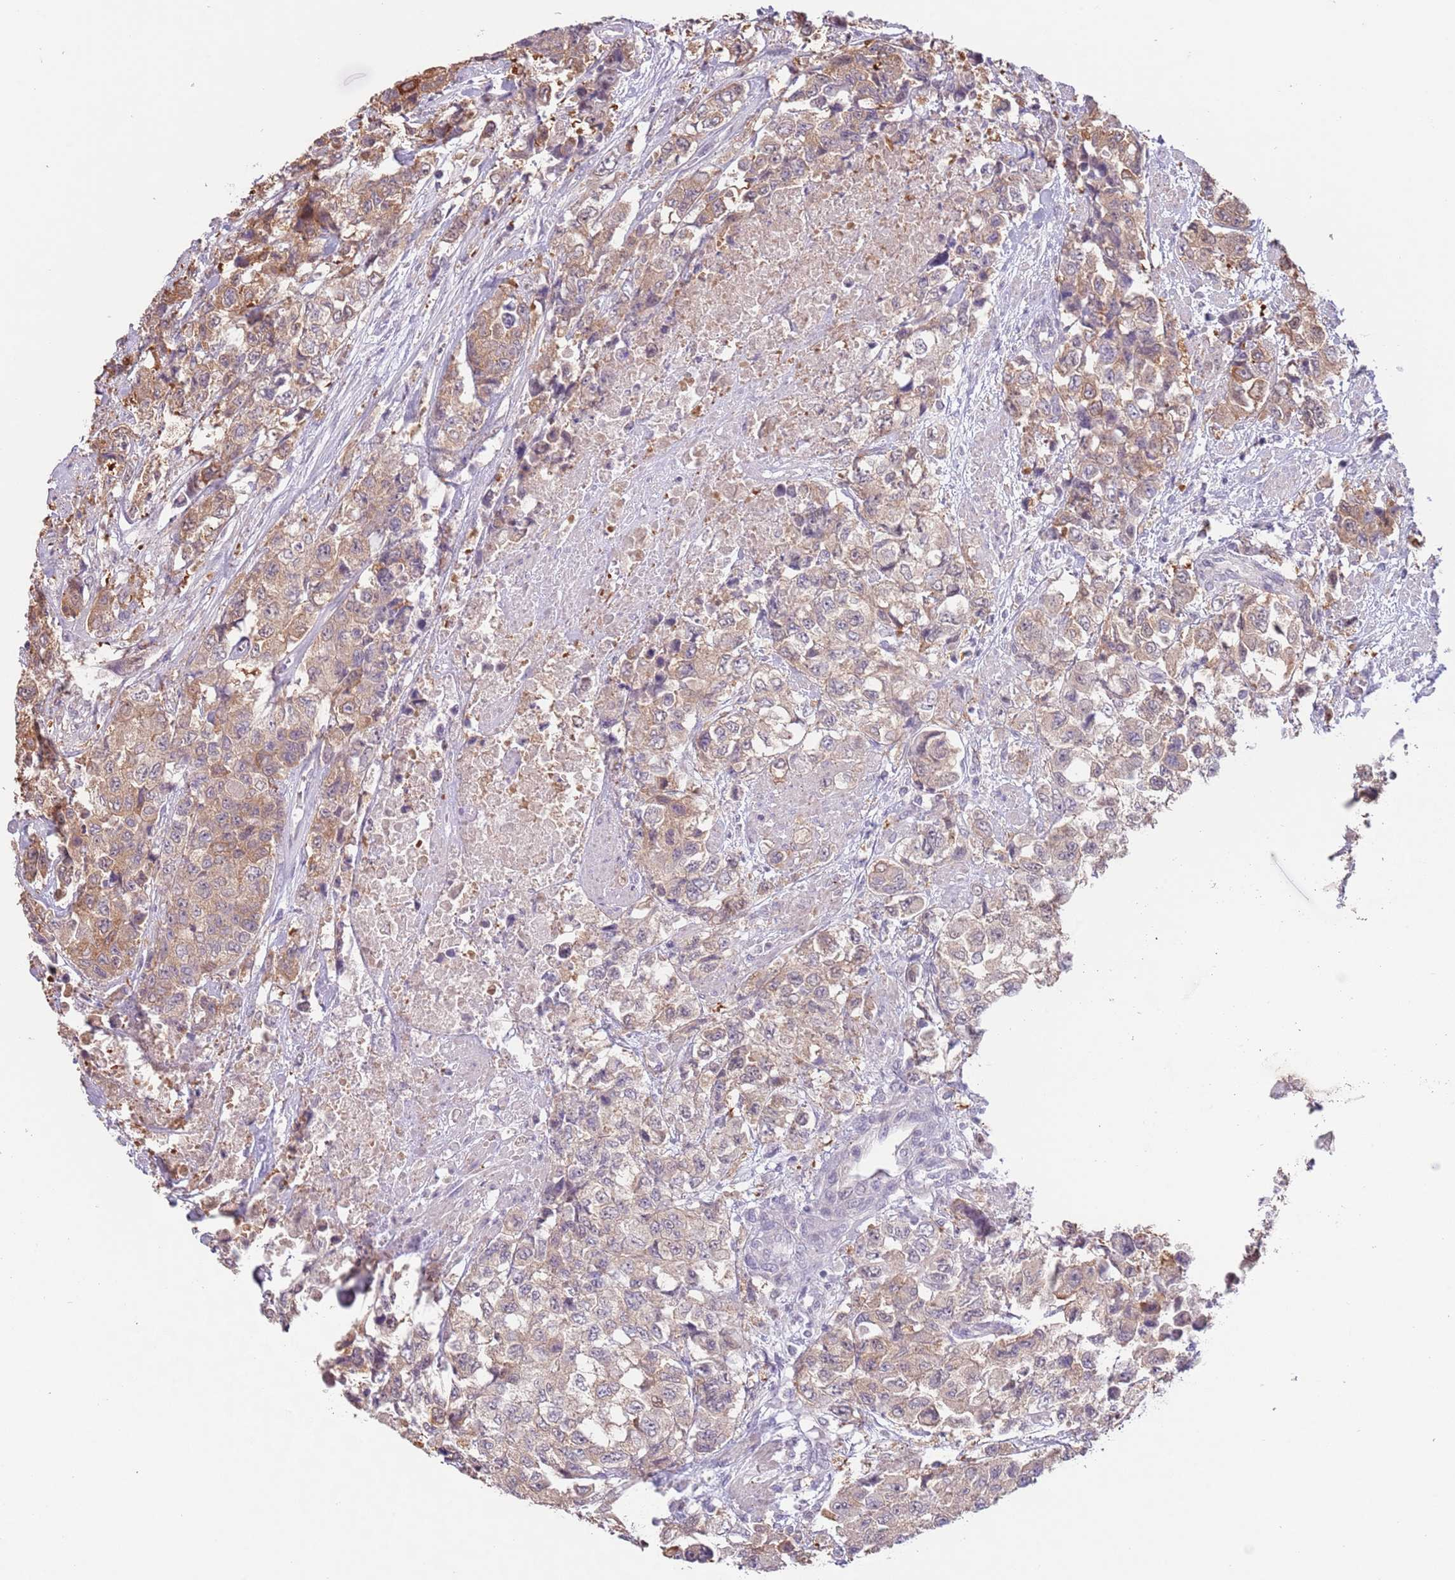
{"staining": {"intensity": "moderate", "quantity": ">75%", "location": "cytoplasmic/membranous"}, "tissue": "urothelial cancer", "cell_type": "Tumor cells", "image_type": "cancer", "snomed": [{"axis": "morphology", "description": "Urothelial carcinoma, High grade"}, {"axis": "topography", "description": "Urinary bladder"}], "caption": "High-grade urothelial carcinoma stained with IHC shows moderate cytoplasmic/membranous expression in approximately >75% of tumor cells.", "gene": "LDHD", "patient": {"sex": "female", "age": 78}}